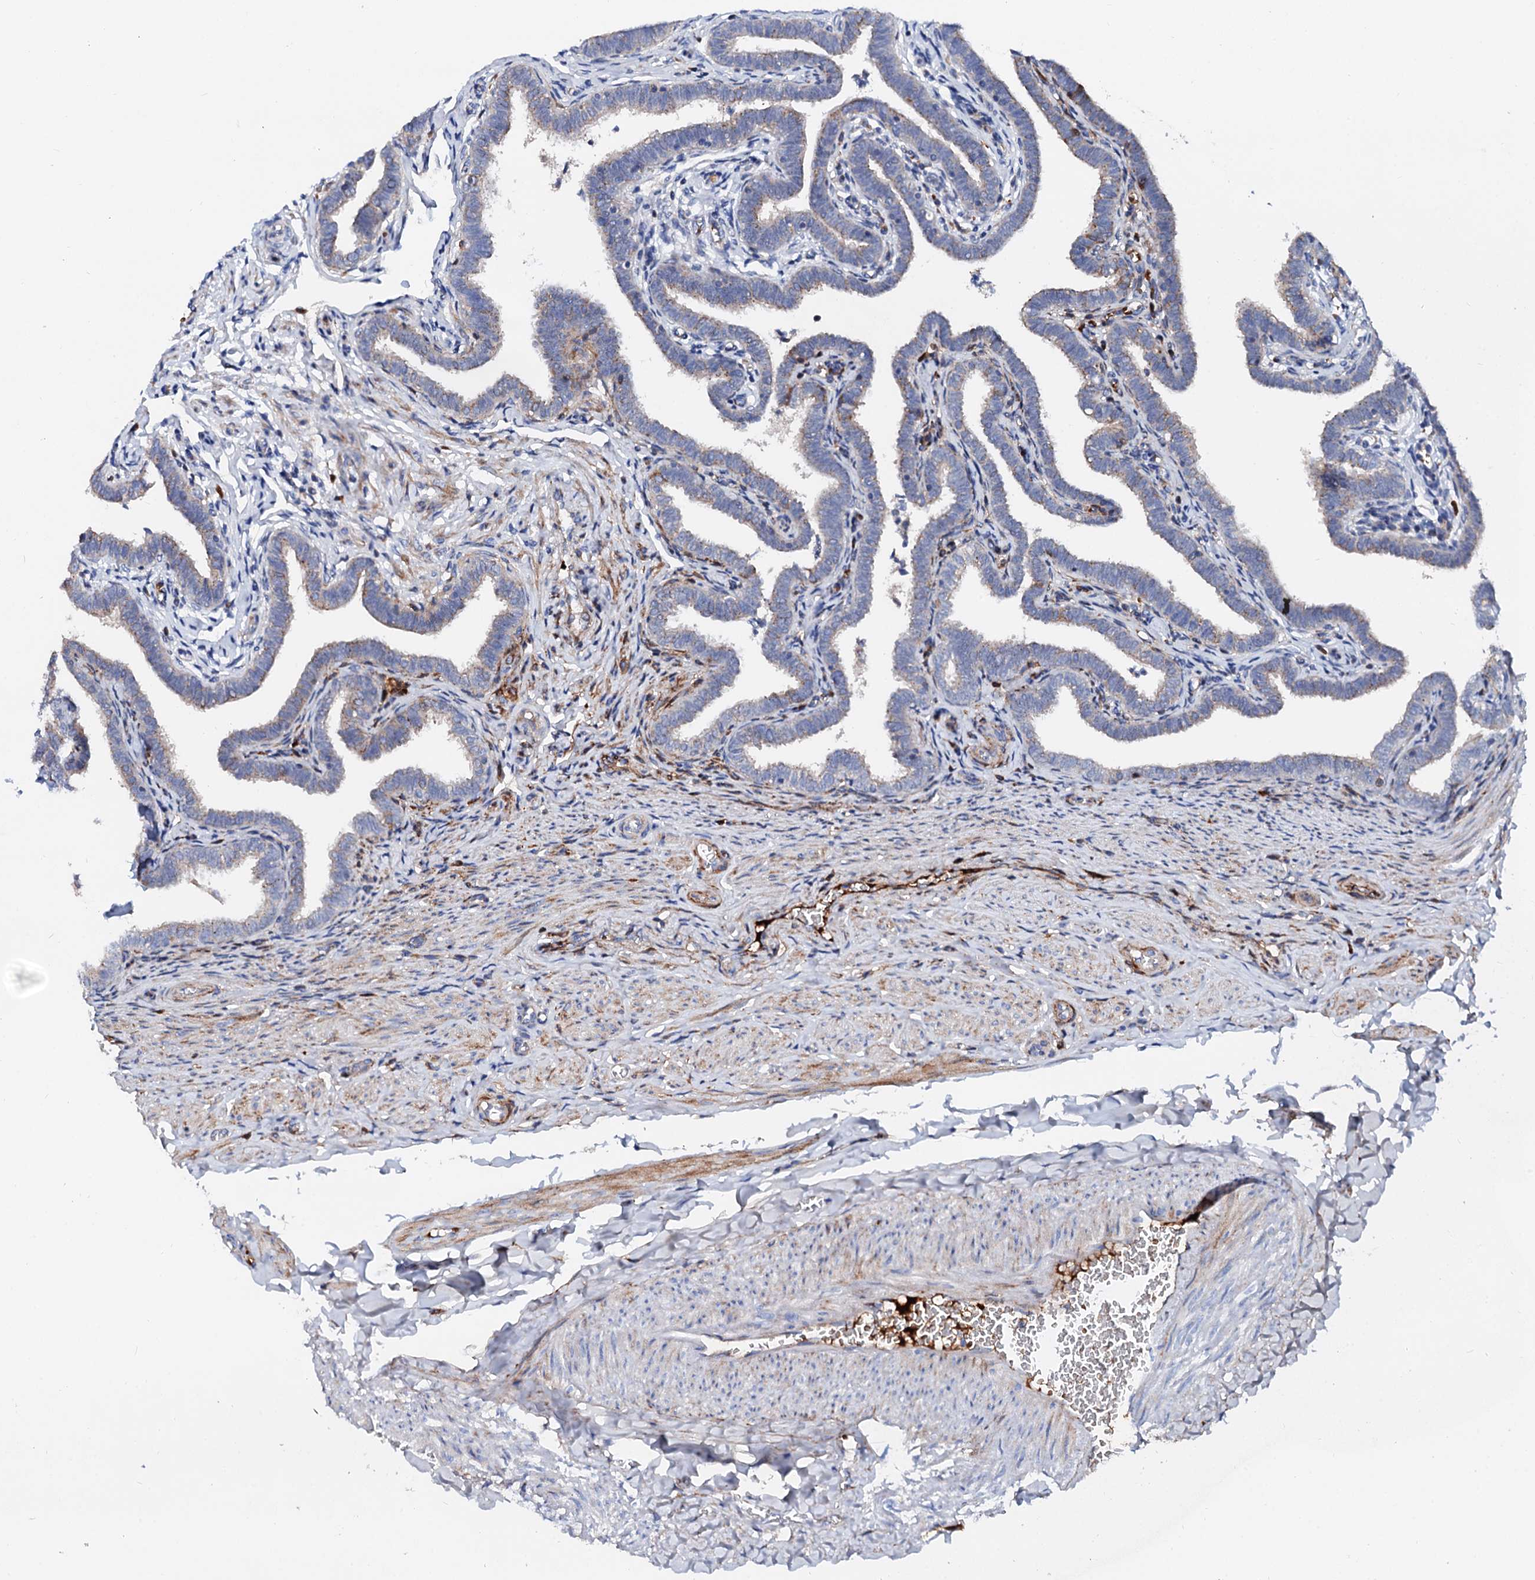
{"staining": {"intensity": "weak", "quantity": "<25%", "location": "cytoplasmic/membranous"}, "tissue": "fallopian tube", "cell_type": "Glandular cells", "image_type": "normal", "snomed": [{"axis": "morphology", "description": "Normal tissue, NOS"}, {"axis": "topography", "description": "Fallopian tube"}], "caption": "Image shows no protein positivity in glandular cells of unremarkable fallopian tube.", "gene": "SLC10A7", "patient": {"sex": "female", "age": 36}}